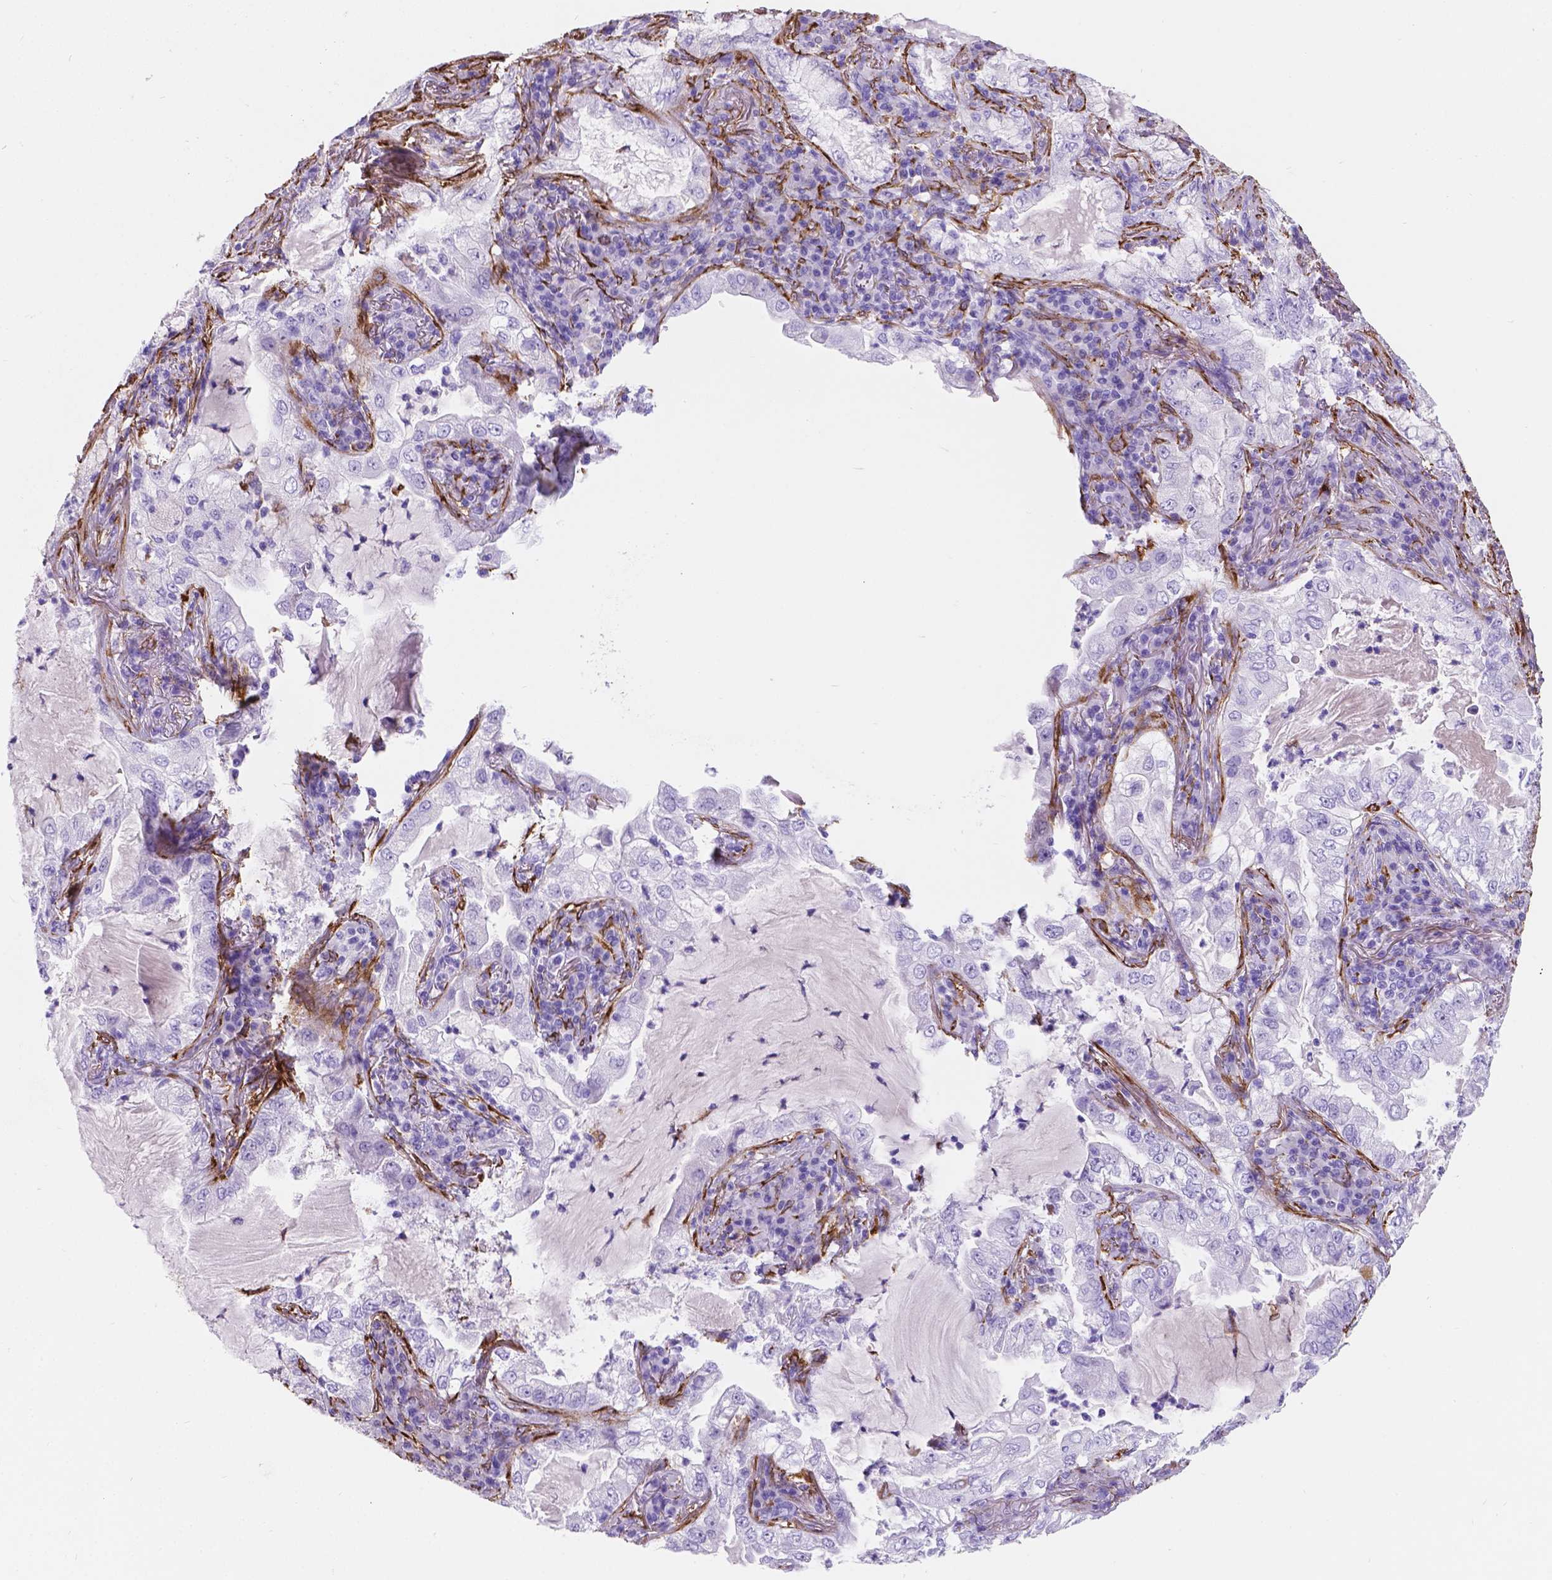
{"staining": {"intensity": "negative", "quantity": "none", "location": "none"}, "tissue": "lung cancer", "cell_type": "Tumor cells", "image_type": "cancer", "snomed": [{"axis": "morphology", "description": "Adenocarcinoma, NOS"}, {"axis": "topography", "description": "Lung"}], "caption": "Human lung adenocarcinoma stained for a protein using immunohistochemistry (IHC) demonstrates no expression in tumor cells.", "gene": "MACF1", "patient": {"sex": "female", "age": 73}}